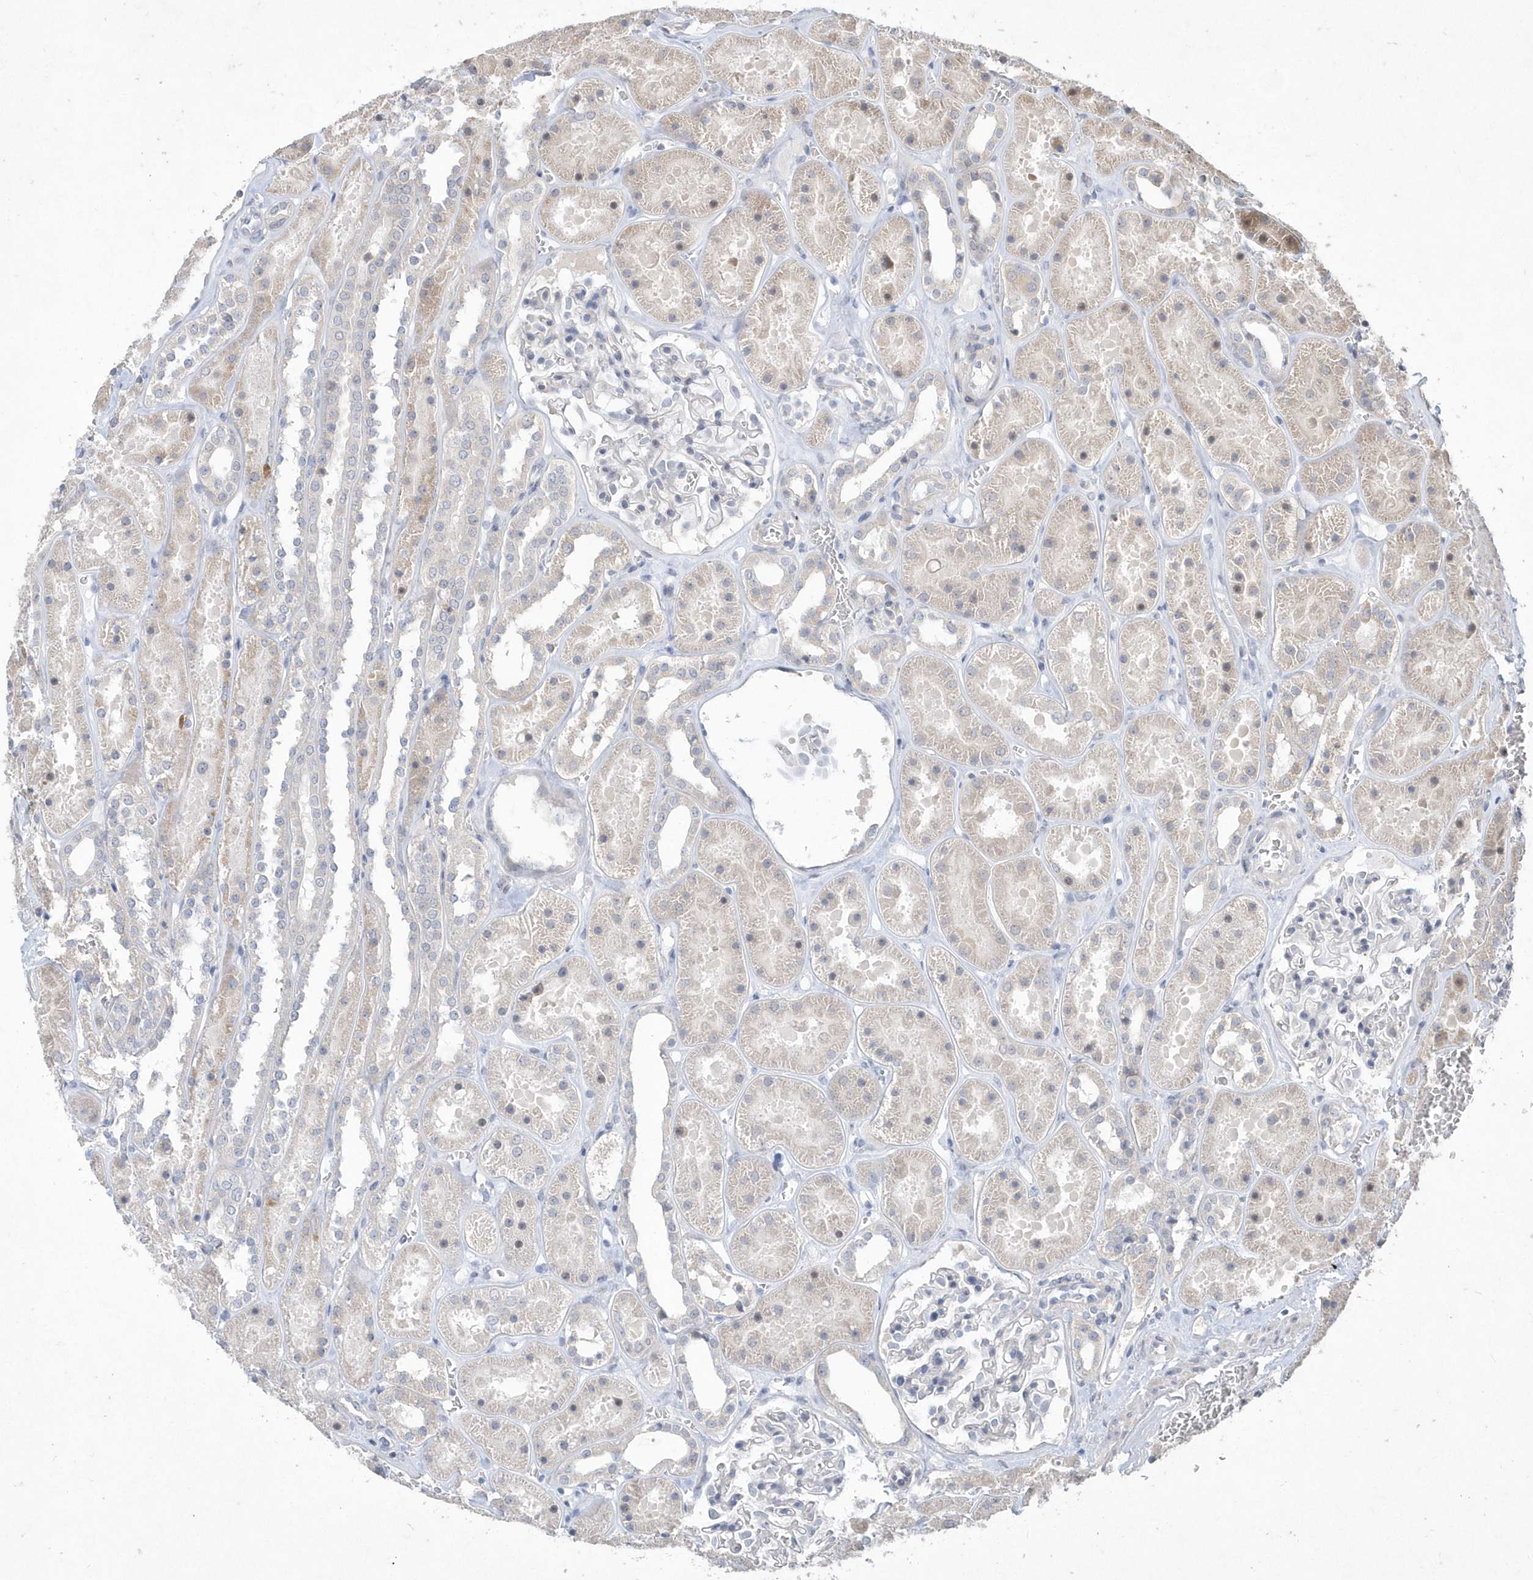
{"staining": {"intensity": "negative", "quantity": "none", "location": "none"}, "tissue": "kidney", "cell_type": "Cells in glomeruli", "image_type": "normal", "snomed": [{"axis": "morphology", "description": "Normal tissue, NOS"}, {"axis": "topography", "description": "Kidney"}], "caption": "IHC of unremarkable human kidney exhibits no positivity in cells in glomeruli. Nuclei are stained in blue.", "gene": "TSPEAR", "patient": {"sex": "female", "age": 41}}